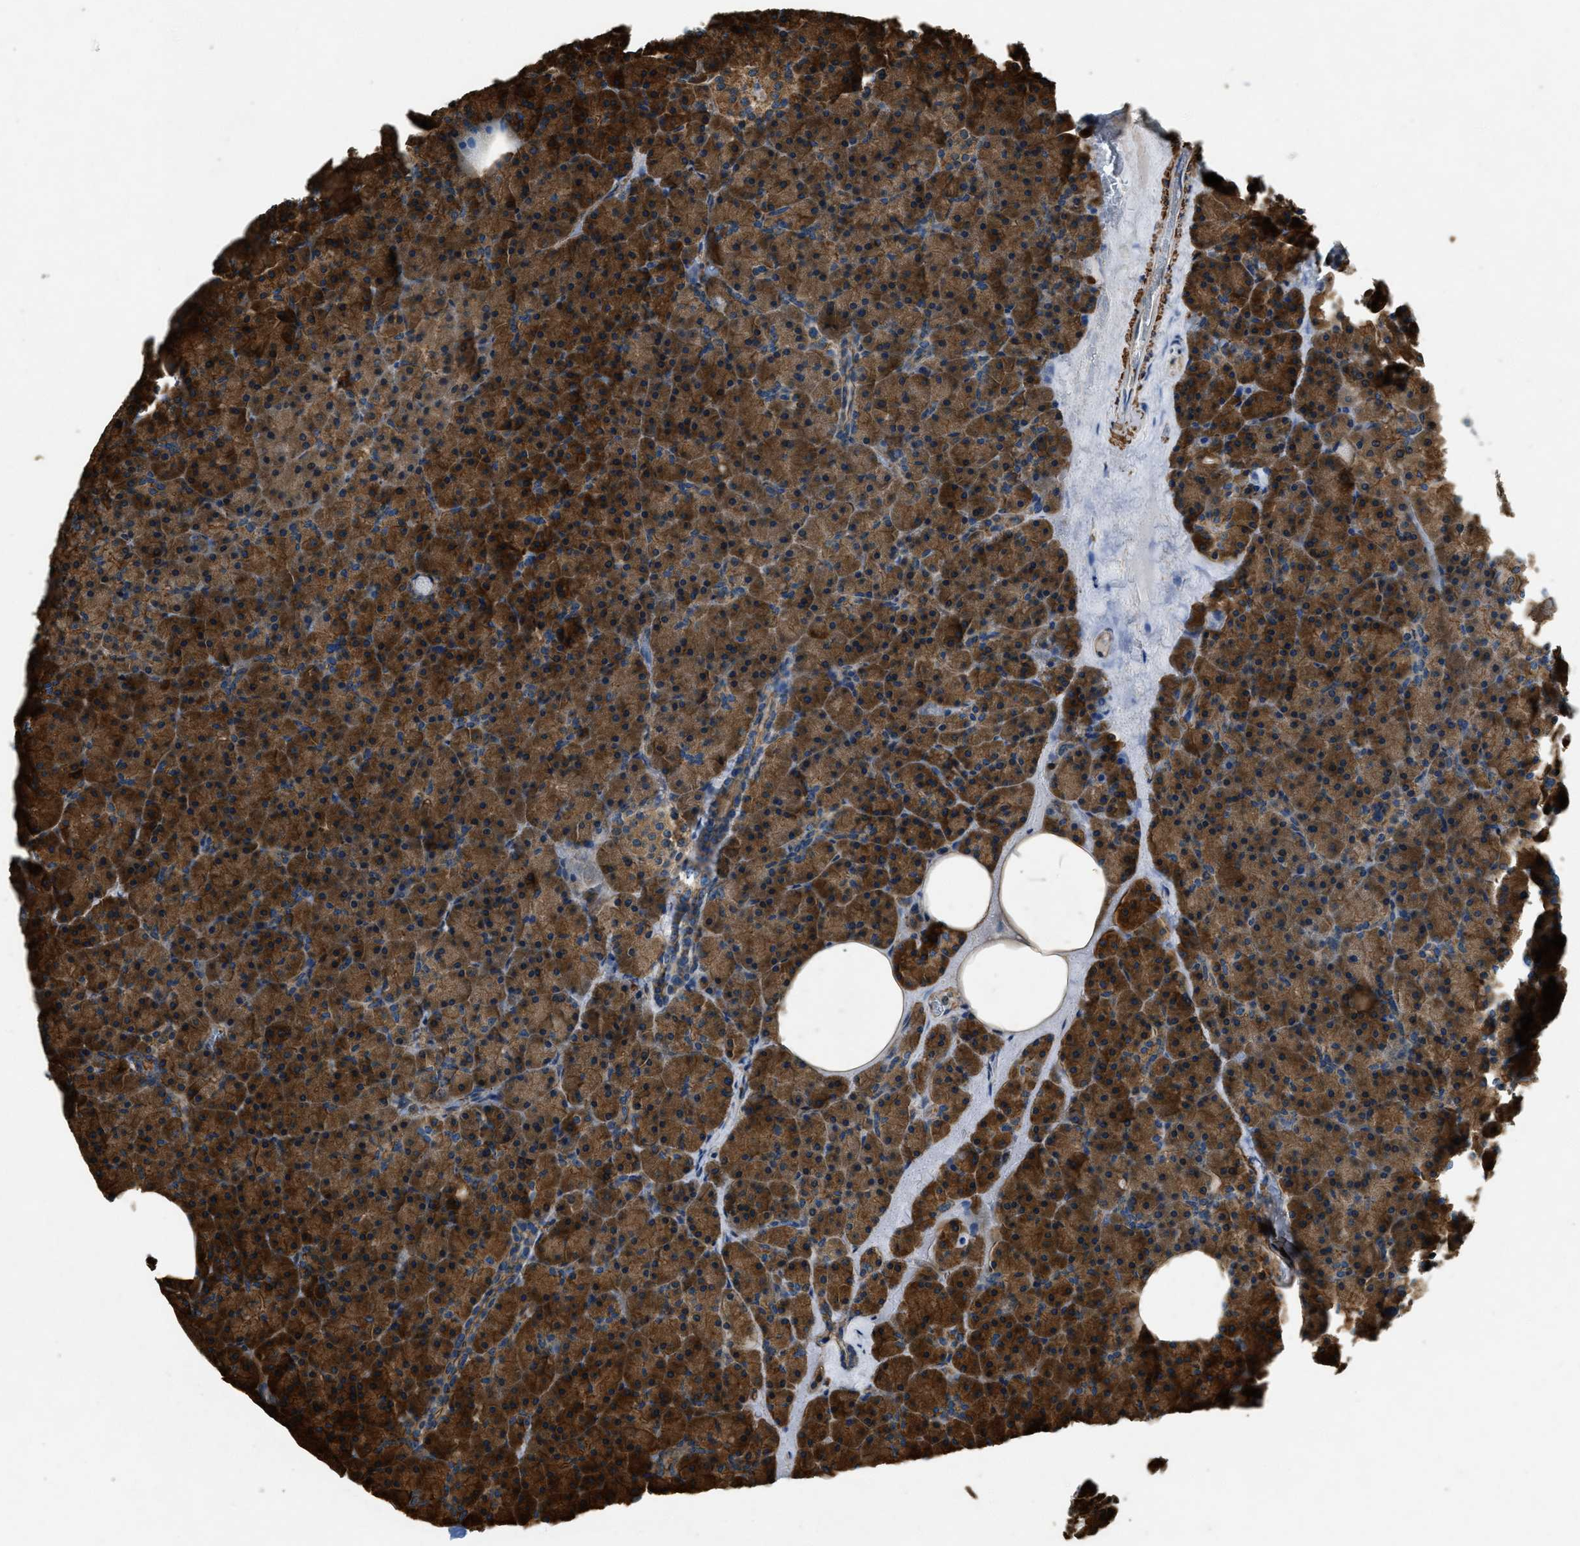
{"staining": {"intensity": "strong", "quantity": ">75%", "location": "cytoplasmic/membranous"}, "tissue": "pancreas", "cell_type": "Exocrine glandular cells", "image_type": "normal", "snomed": [{"axis": "morphology", "description": "Normal tissue, NOS"}, {"axis": "morphology", "description": "Carcinoid, malignant, NOS"}, {"axis": "topography", "description": "Pancreas"}], "caption": "Pancreas stained with immunohistochemistry reveals strong cytoplasmic/membranous positivity in about >75% of exocrine glandular cells.", "gene": "YARS1", "patient": {"sex": "female", "age": 35}}